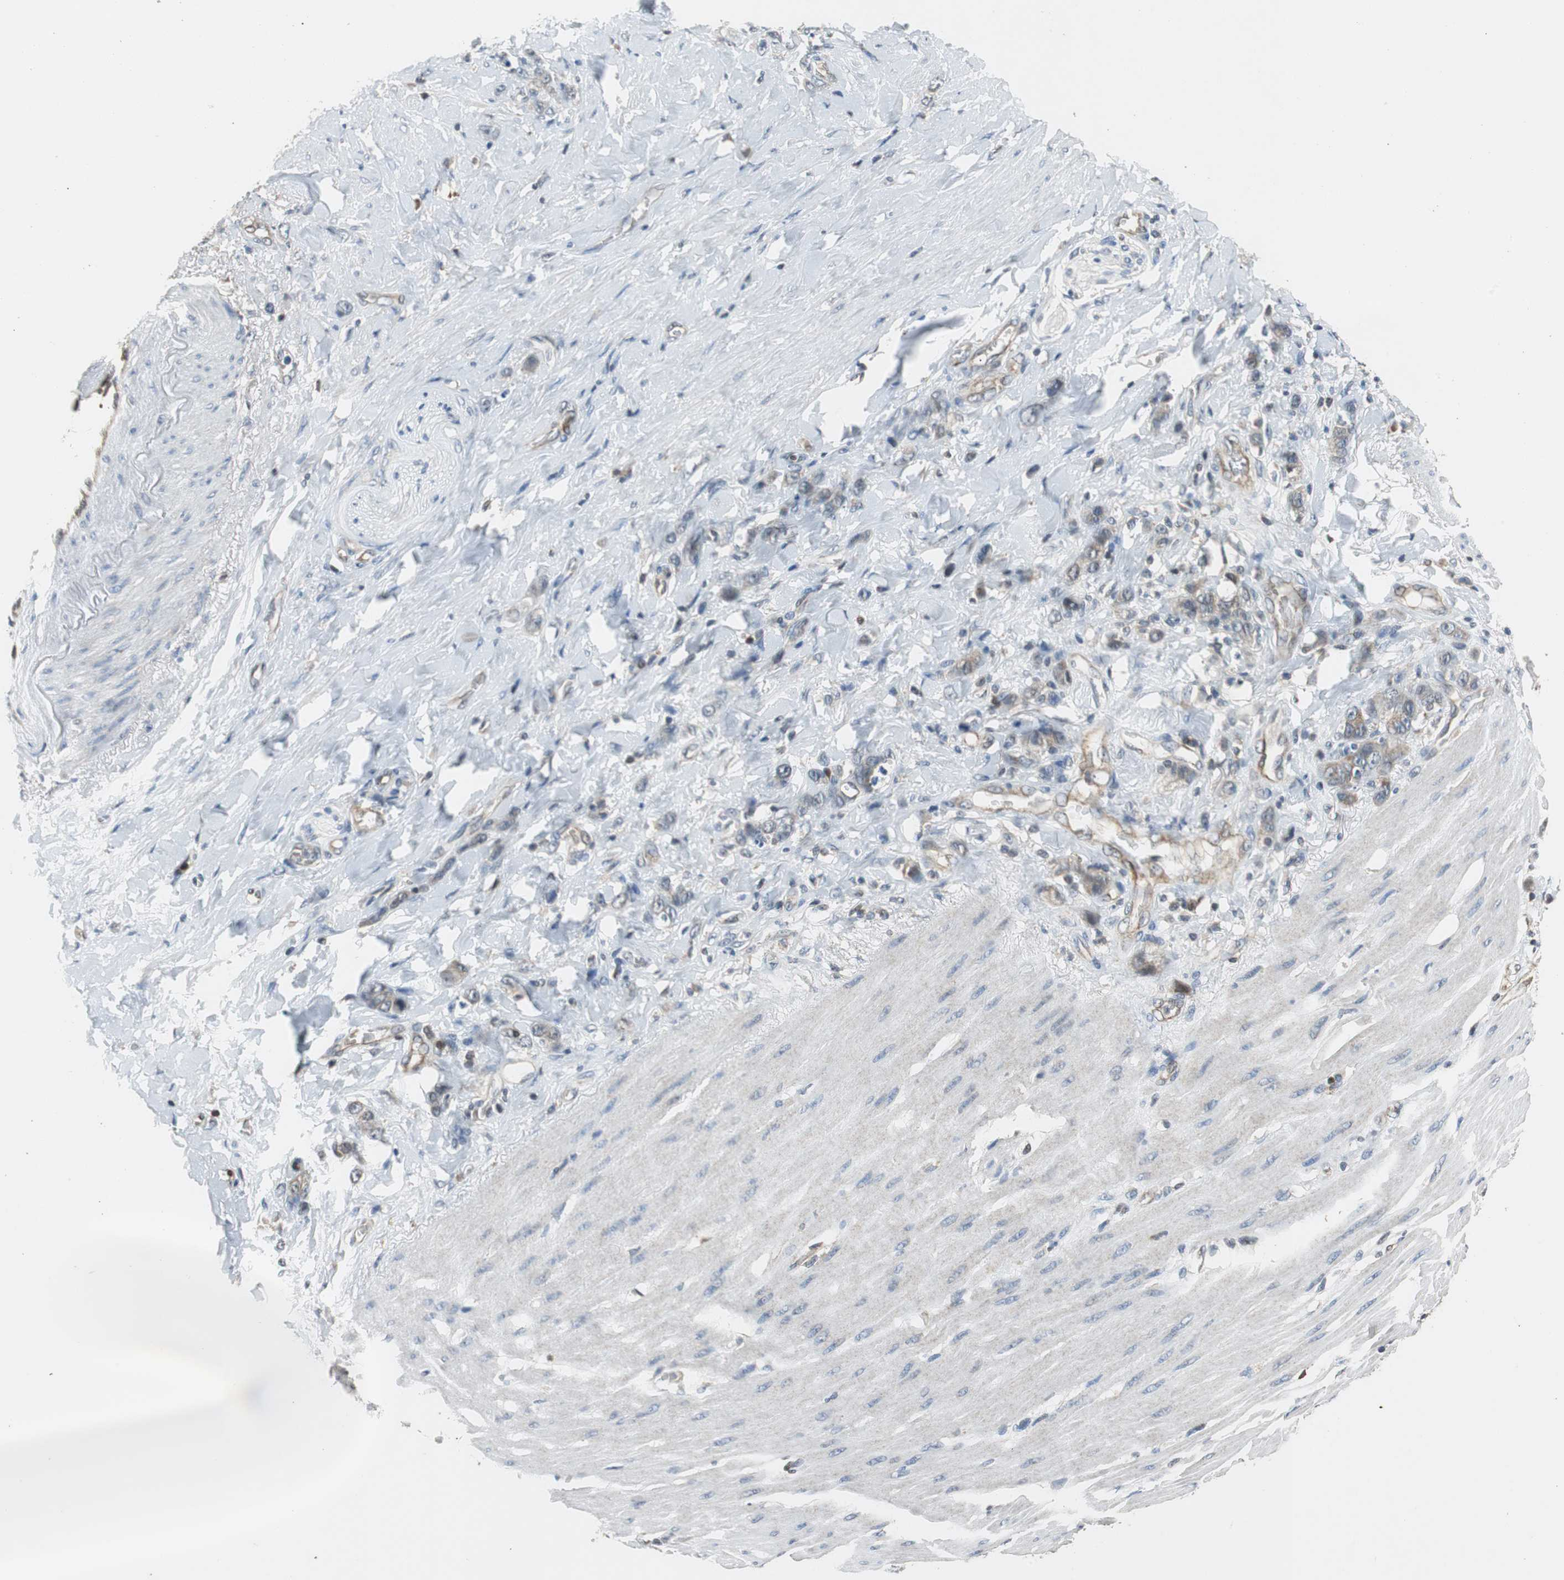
{"staining": {"intensity": "weak", "quantity": "25%-75%", "location": "cytoplasmic/membranous"}, "tissue": "stomach cancer", "cell_type": "Tumor cells", "image_type": "cancer", "snomed": [{"axis": "morphology", "description": "Normal tissue, NOS"}, {"axis": "morphology", "description": "Adenocarcinoma, NOS"}, {"axis": "topography", "description": "Stomach"}], "caption": "Immunohistochemistry (IHC) image of neoplastic tissue: human stomach cancer (adenocarcinoma) stained using immunohistochemistry shows low levels of weak protein expression localized specifically in the cytoplasmic/membranous of tumor cells, appearing as a cytoplasmic/membranous brown color.", "gene": "GSDMD", "patient": {"sex": "male", "age": 82}}